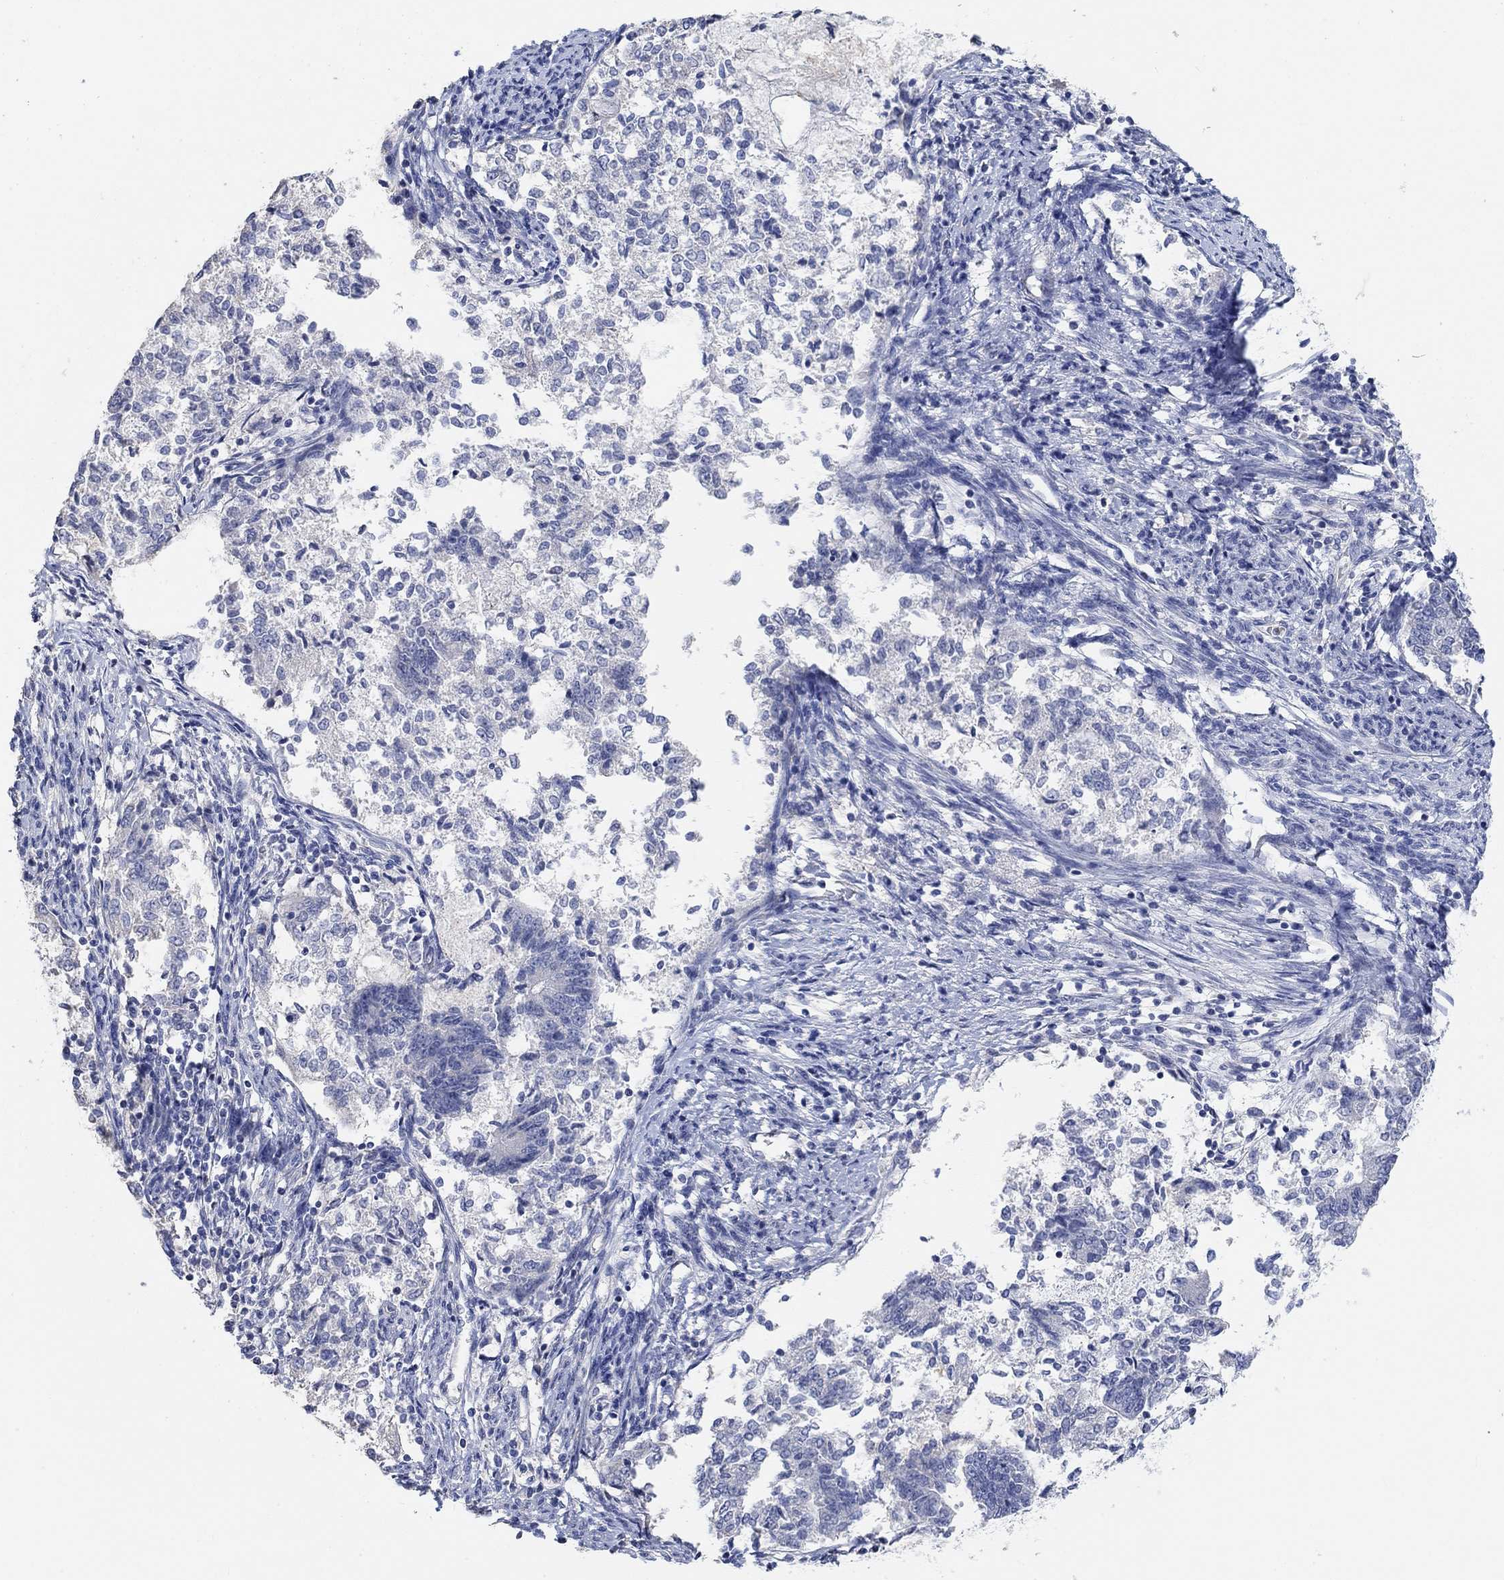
{"staining": {"intensity": "negative", "quantity": "none", "location": "none"}, "tissue": "endometrial cancer", "cell_type": "Tumor cells", "image_type": "cancer", "snomed": [{"axis": "morphology", "description": "Adenocarcinoma, NOS"}, {"axis": "topography", "description": "Endometrium"}], "caption": "Tumor cells show no significant protein positivity in adenocarcinoma (endometrial).", "gene": "NLRP14", "patient": {"sex": "female", "age": 65}}